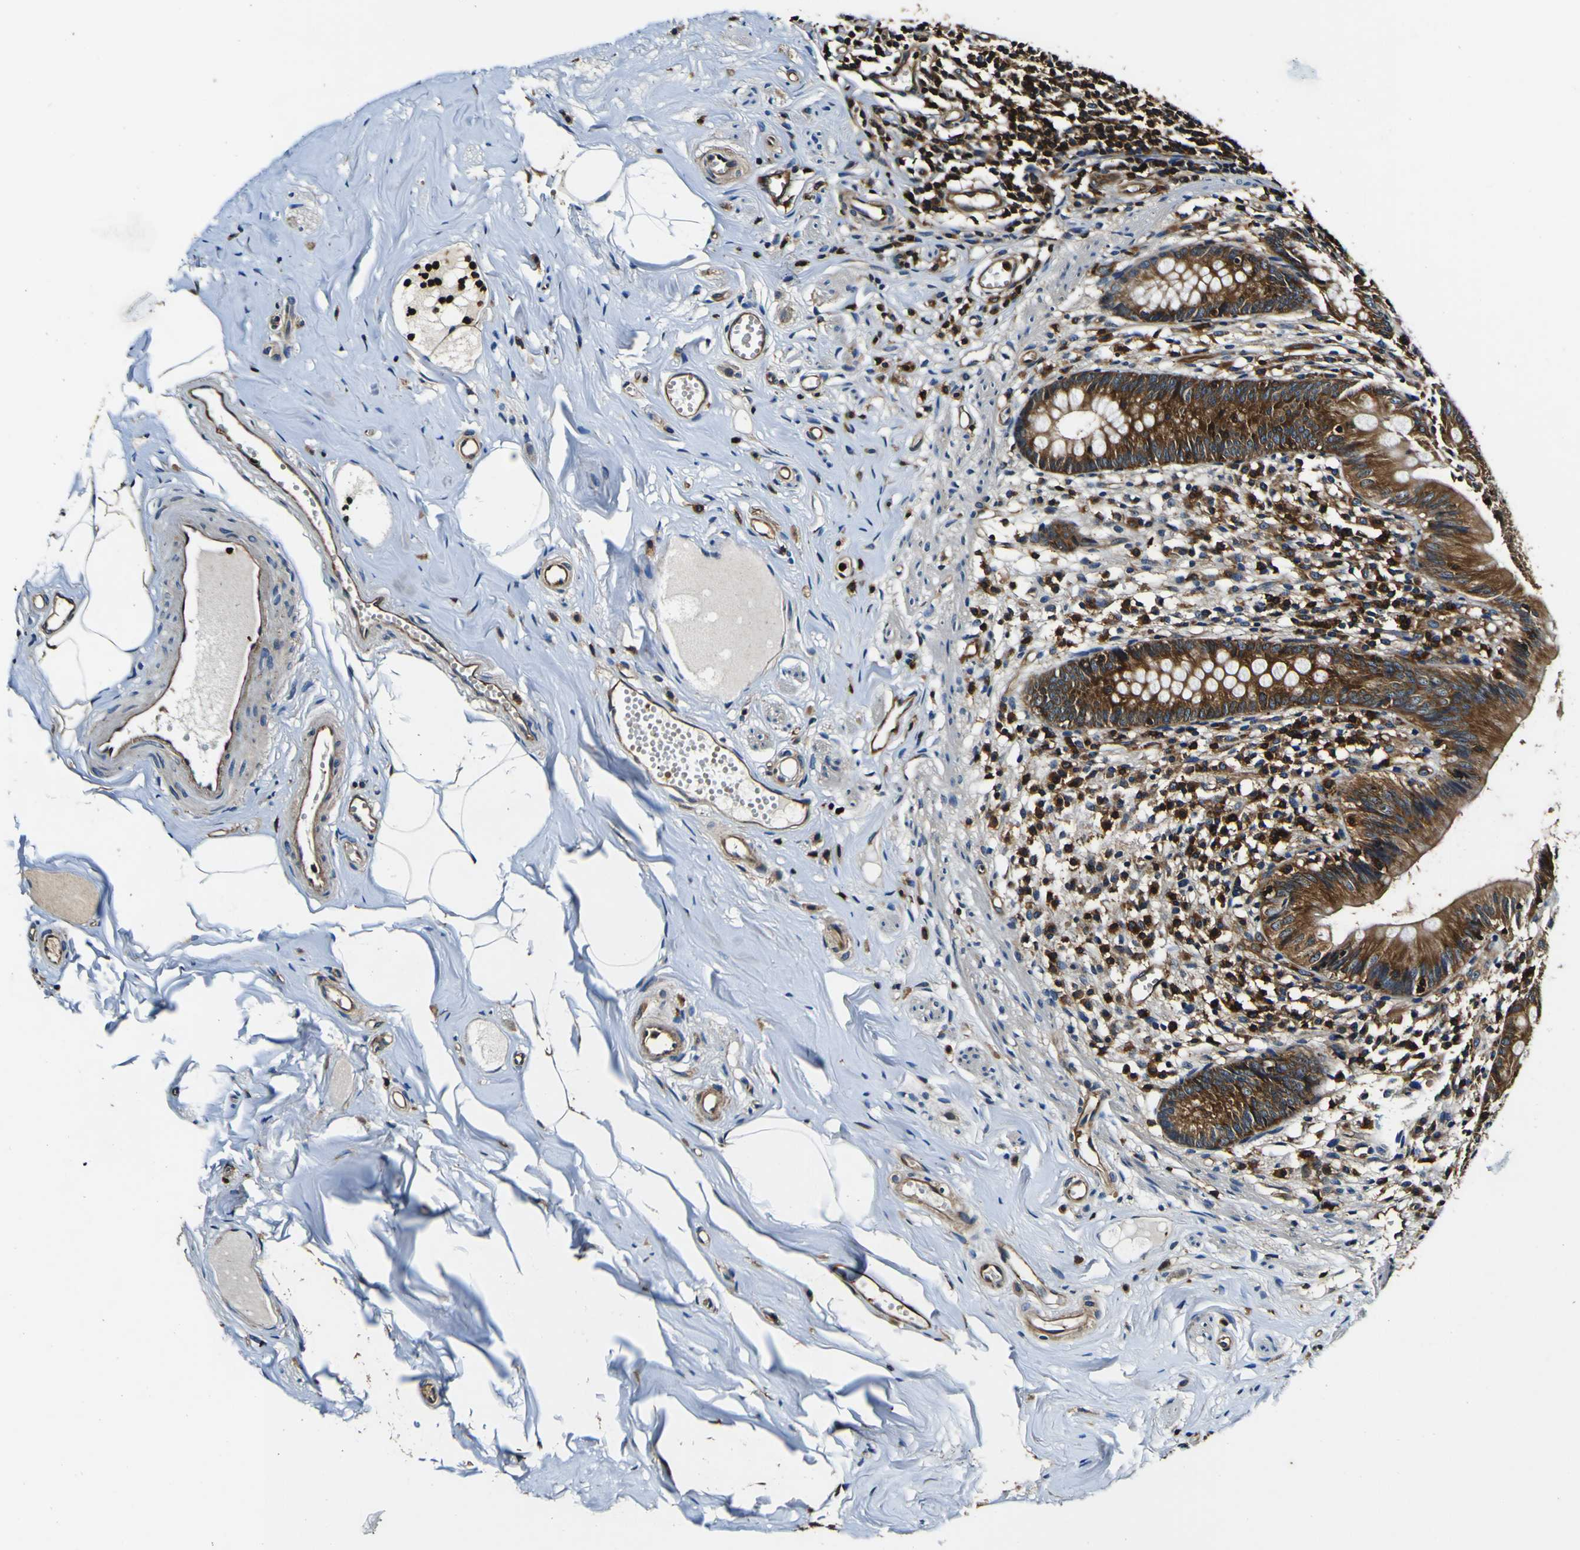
{"staining": {"intensity": "strong", "quantity": ">75%", "location": "cytoplasmic/membranous"}, "tissue": "appendix", "cell_type": "Glandular cells", "image_type": "normal", "snomed": [{"axis": "morphology", "description": "Normal tissue, NOS"}, {"axis": "topography", "description": "Appendix"}], "caption": "Strong cytoplasmic/membranous staining is identified in approximately >75% of glandular cells in normal appendix.", "gene": "RHOT2", "patient": {"sex": "male", "age": 52}}